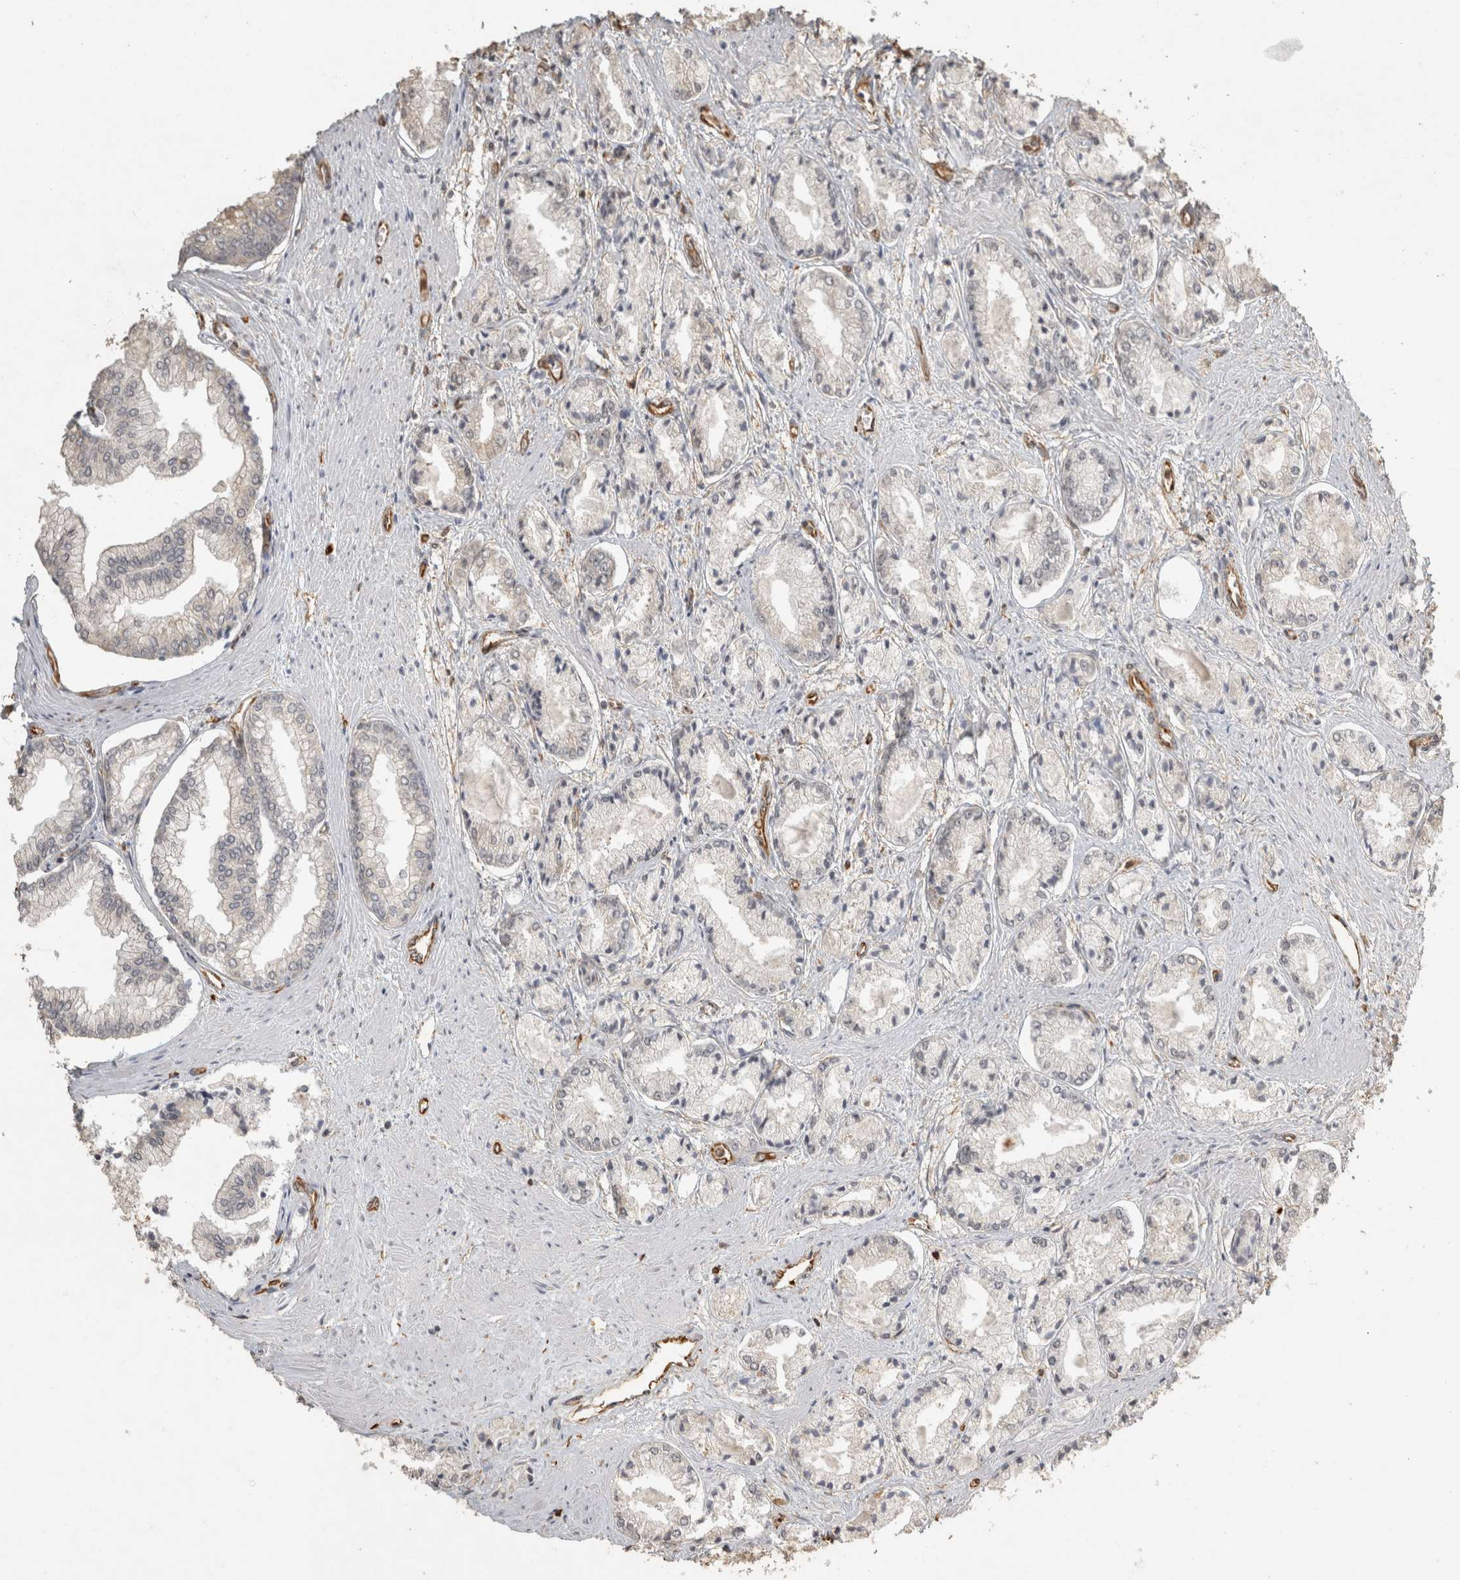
{"staining": {"intensity": "negative", "quantity": "none", "location": "none"}, "tissue": "prostate cancer", "cell_type": "Tumor cells", "image_type": "cancer", "snomed": [{"axis": "morphology", "description": "Adenocarcinoma, Low grade"}, {"axis": "topography", "description": "Prostate"}], "caption": "Immunohistochemistry histopathology image of prostate cancer stained for a protein (brown), which displays no staining in tumor cells.", "gene": "REPS2", "patient": {"sex": "male", "age": 52}}